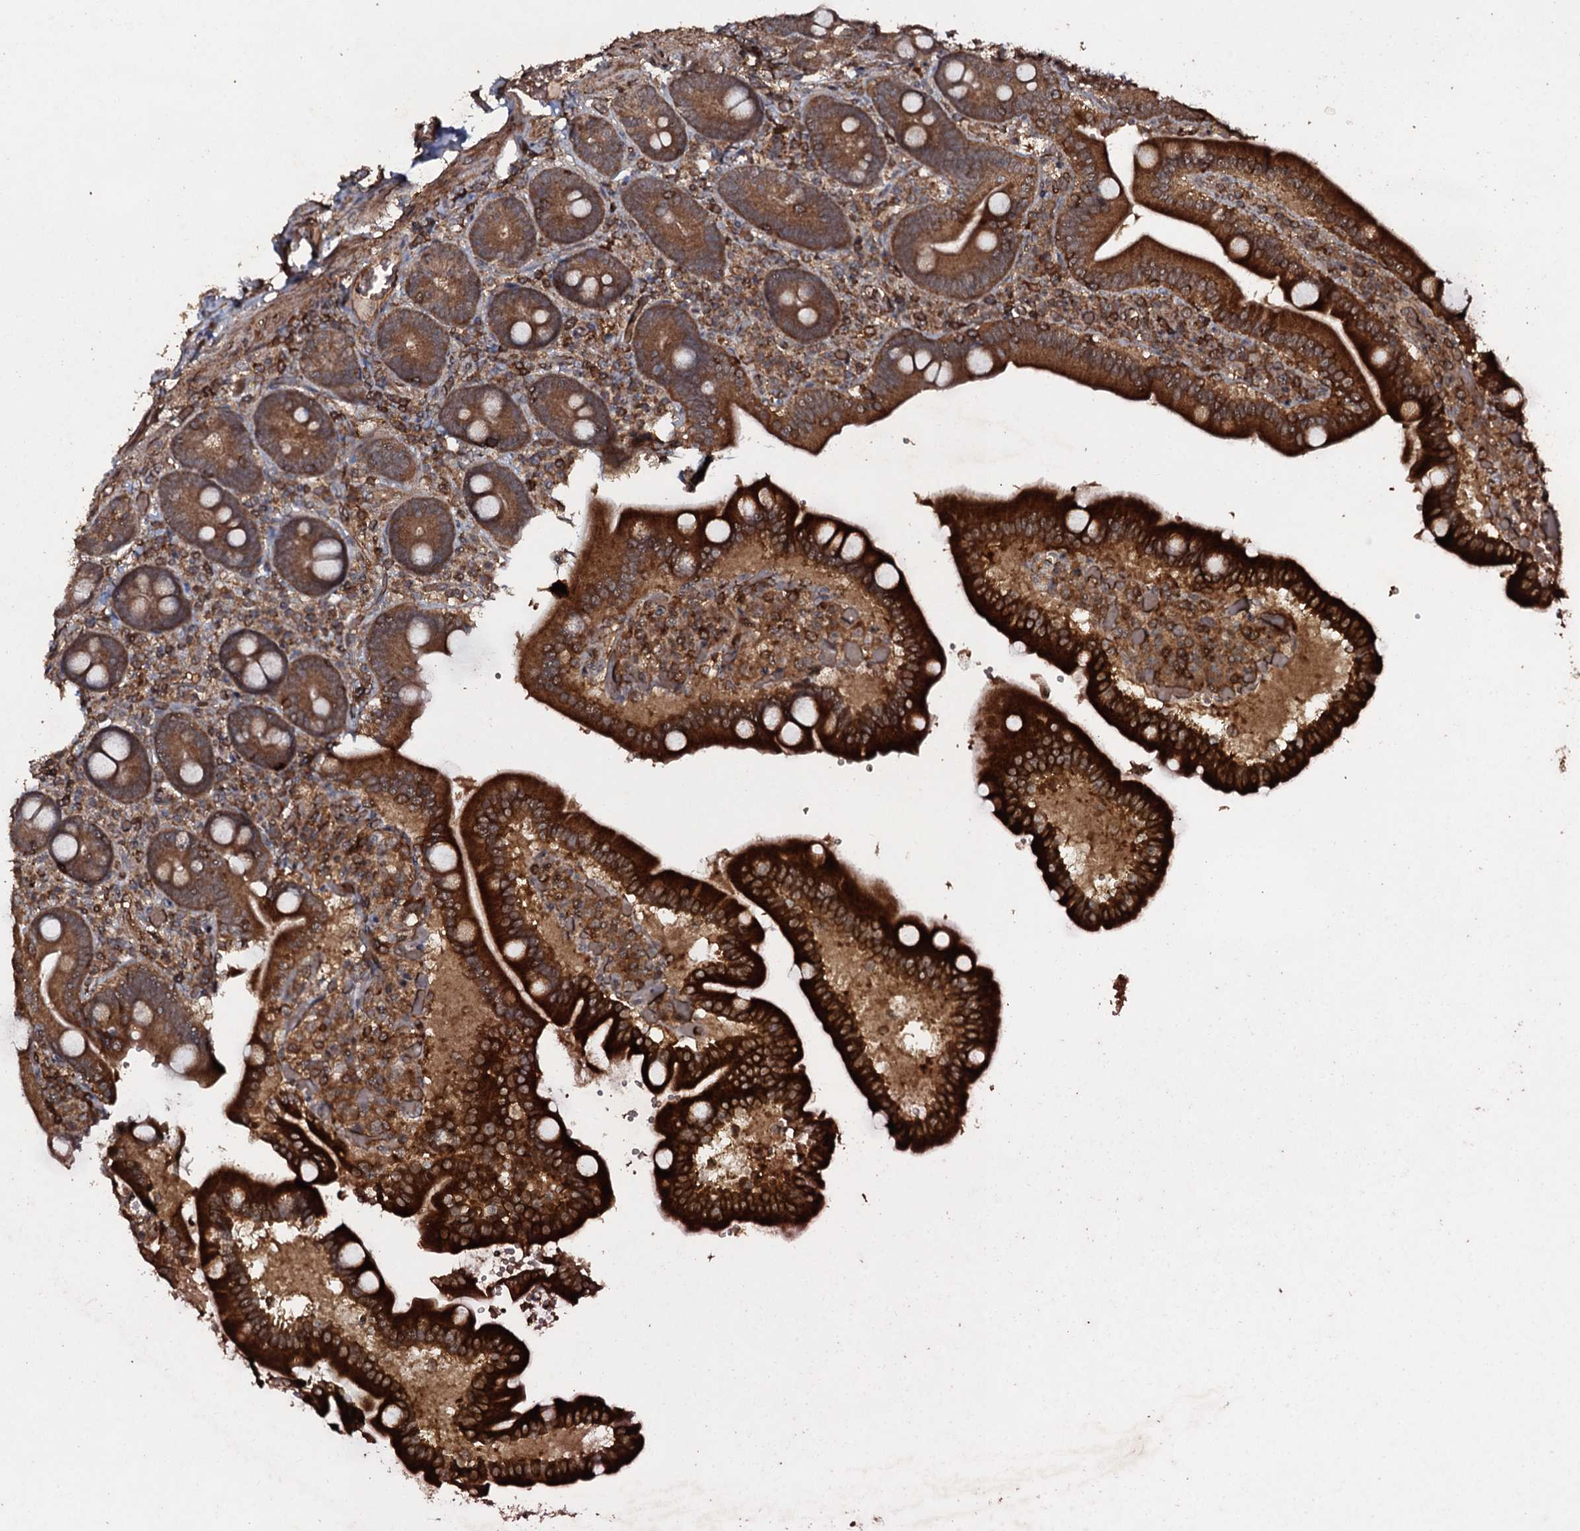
{"staining": {"intensity": "strong", "quantity": ">75%", "location": "cytoplasmic/membranous"}, "tissue": "duodenum", "cell_type": "Glandular cells", "image_type": "normal", "snomed": [{"axis": "morphology", "description": "Normal tissue, NOS"}, {"axis": "topography", "description": "Duodenum"}], "caption": "Protein expression analysis of normal duodenum shows strong cytoplasmic/membranous positivity in about >75% of glandular cells.", "gene": "ADGRG3", "patient": {"sex": "female", "age": 62}}